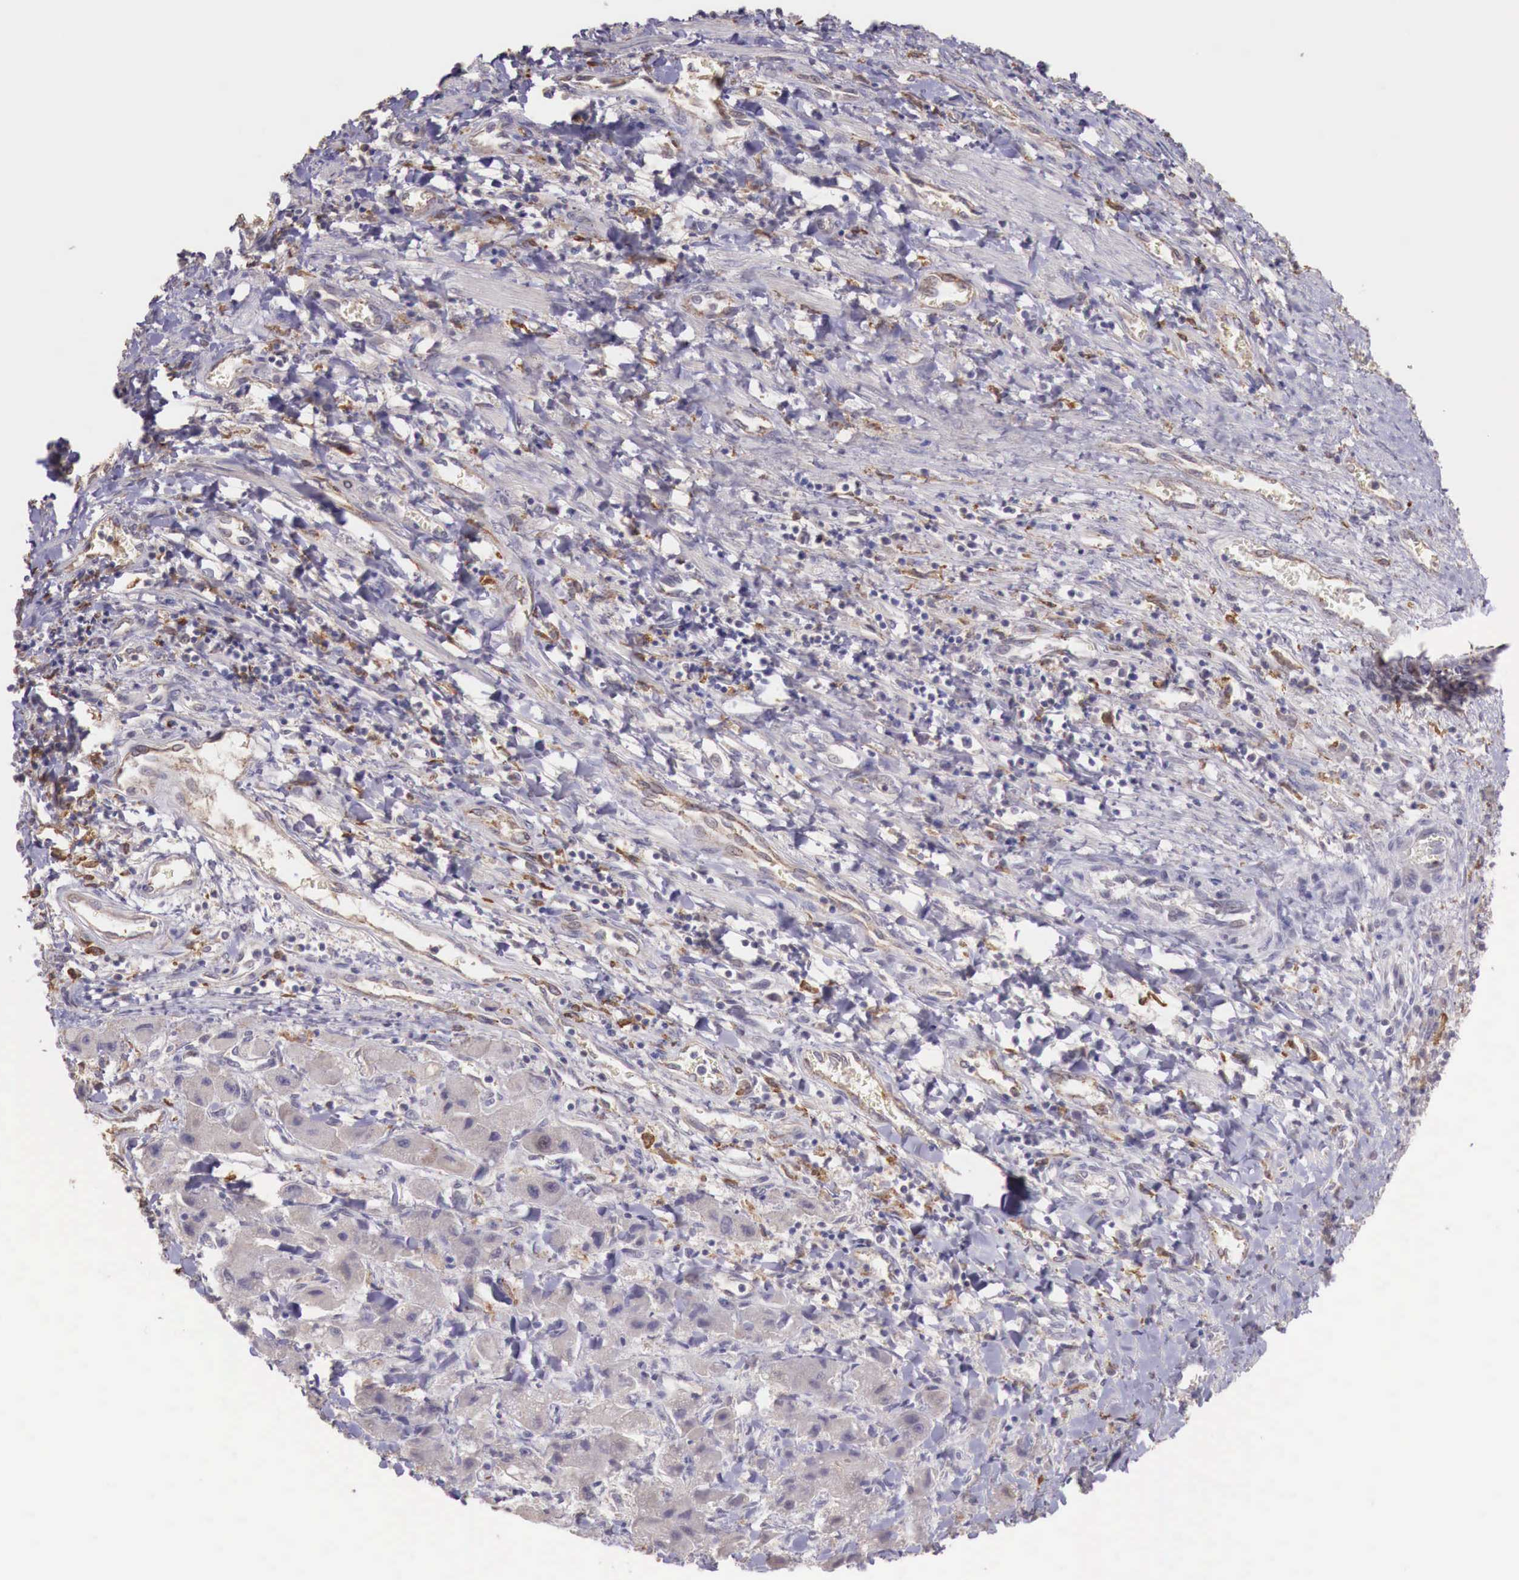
{"staining": {"intensity": "weak", "quantity": "25%-75%", "location": "cytoplasmic/membranous"}, "tissue": "liver cancer", "cell_type": "Tumor cells", "image_type": "cancer", "snomed": [{"axis": "morphology", "description": "Carcinoma, Hepatocellular, NOS"}, {"axis": "topography", "description": "Liver"}], "caption": "Weak cytoplasmic/membranous positivity is identified in about 25%-75% of tumor cells in hepatocellular carcinoma (liver).", "gene": "CHRDL1", "patient": {"sex": "male", "age": 24}}